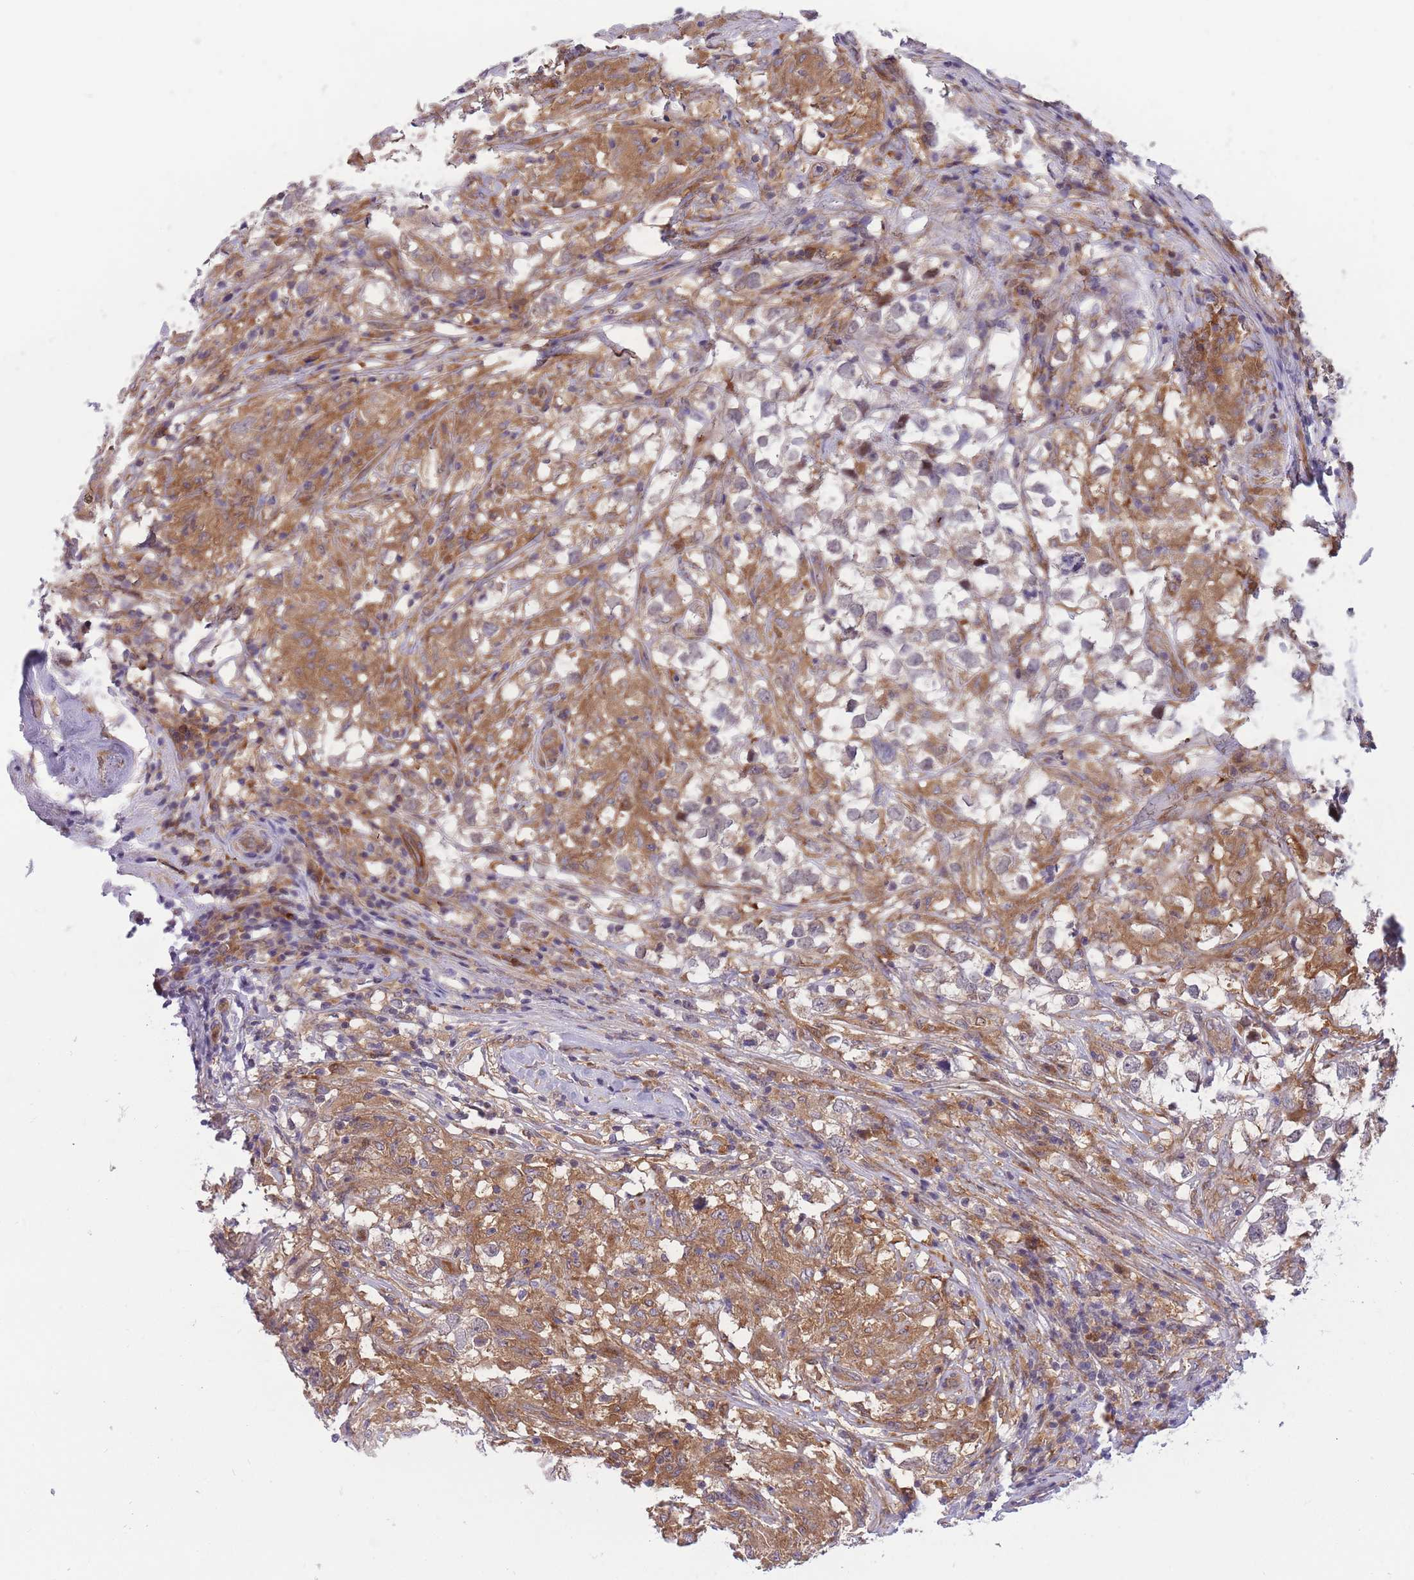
{"staining": {"intensity": "moderate", "quantity": "<25%", "location": "cytoplasmic/membranous"}, "tissue": "testis cancer", "cell_type": "Tumor cells", "image_type": "cancer", "snomed": [{"axis": "morphology", "description": "Seminoma, NOS"}, {"axis": "topography", "description": "Testis"}], "caption": "A brown stain shows moderate cytoplasmic/membranous expression of a protein in human testis cancer tumor cells.", "gene": "CRYGN", "patient": {"sex": "male", "age": 46}}